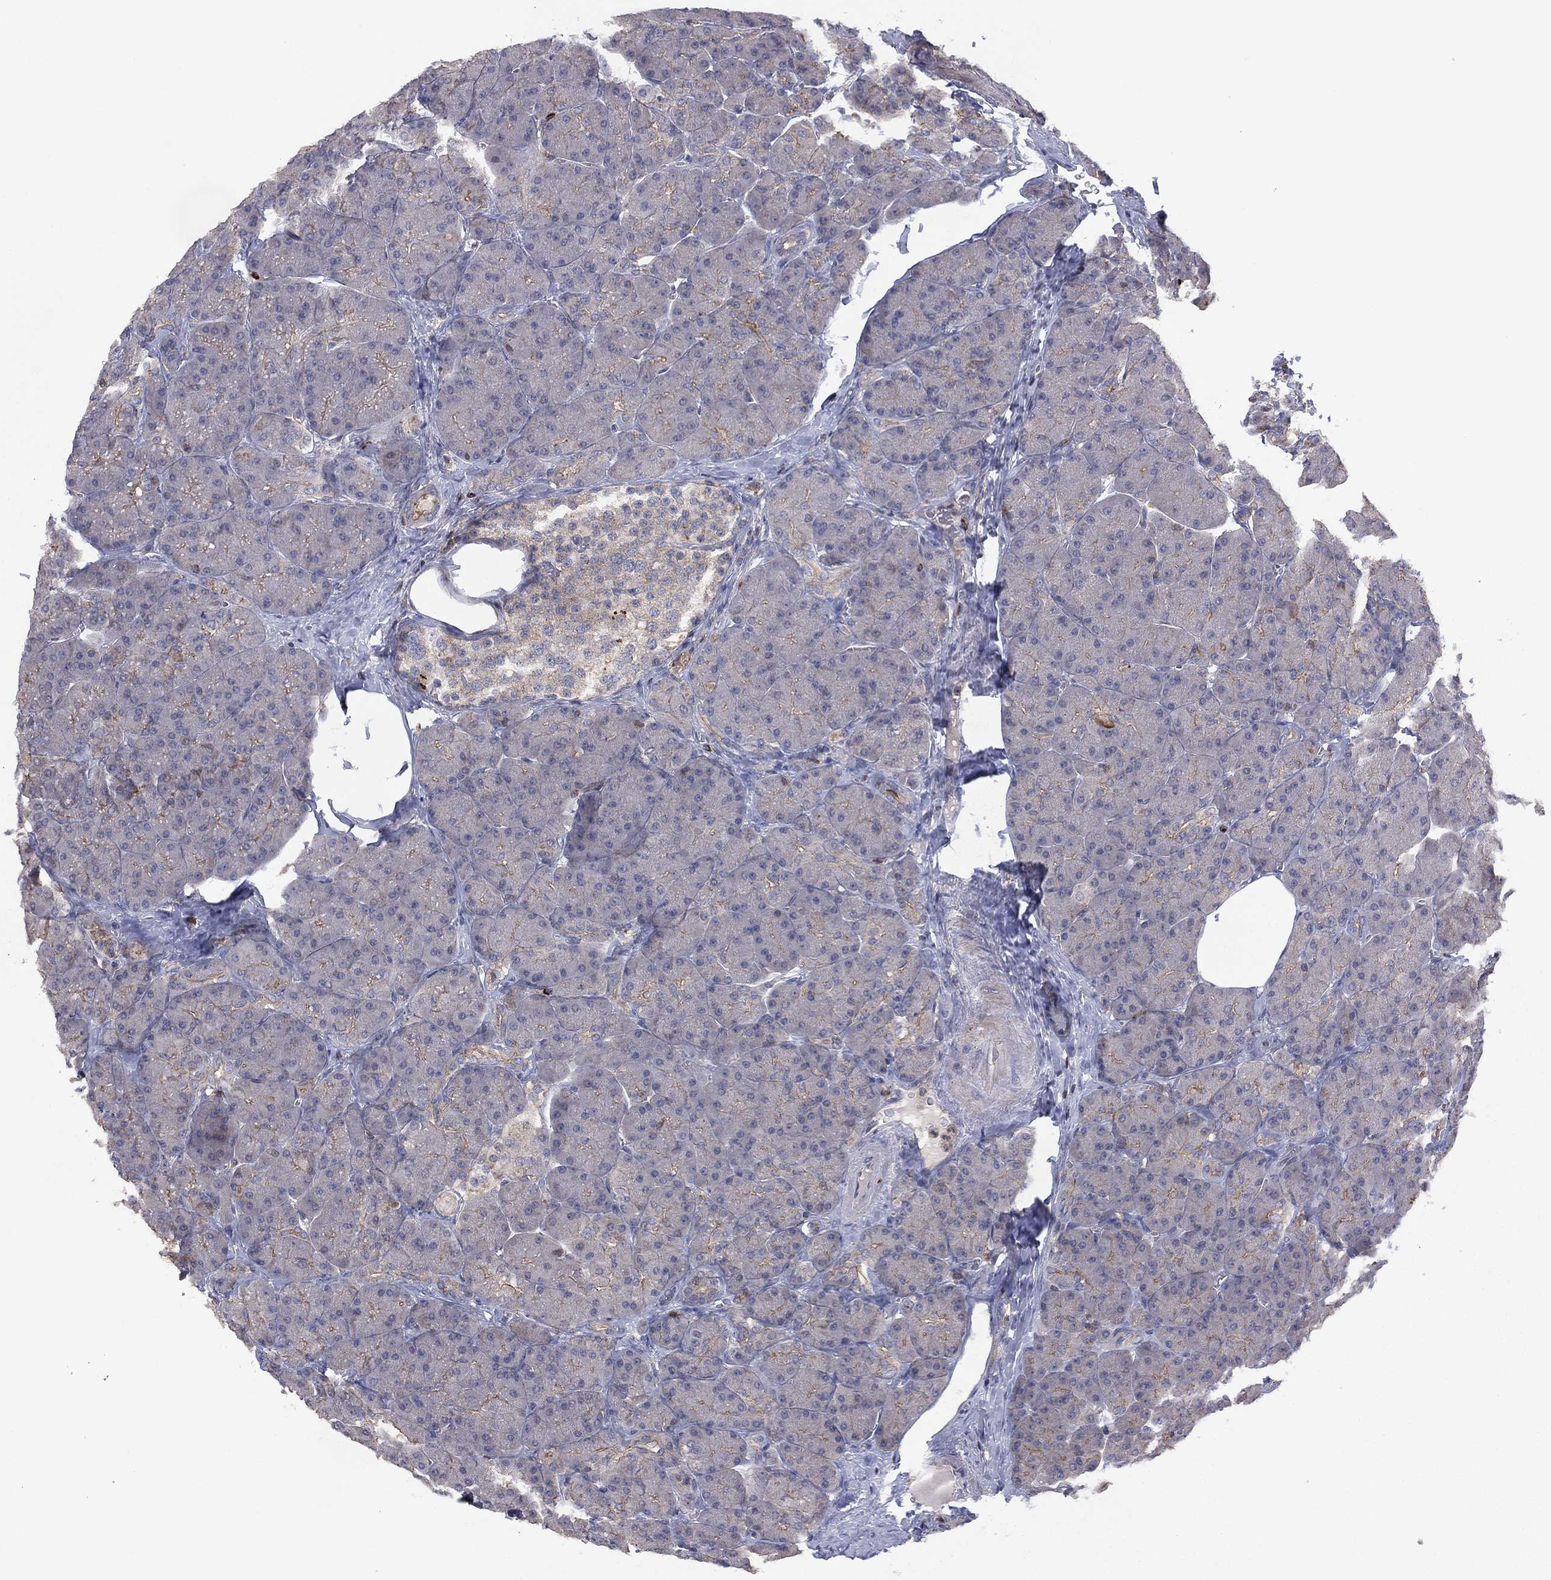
{"staining": {"intensity": "moderate", "quantity": "<25%", "location": "cytoplasmic/membranous"}, "tissue": "pancreas", "cell_type": "Exocrine glandular cells", "image_type": "normal", "snomed": [{"axis": "morphology", "description": "Normal tissue, NOS"}, {"axis": "topography", "description": "Pancreas"}], "caption": "Protein expression analysis of unremarkable human pancreas reveals moderate cytoplasmic/membranous expression in approximately <25% of exocrine glandular cells.", "gene": "DOCK8", "patient": {"sex": "male", "age": 57}}